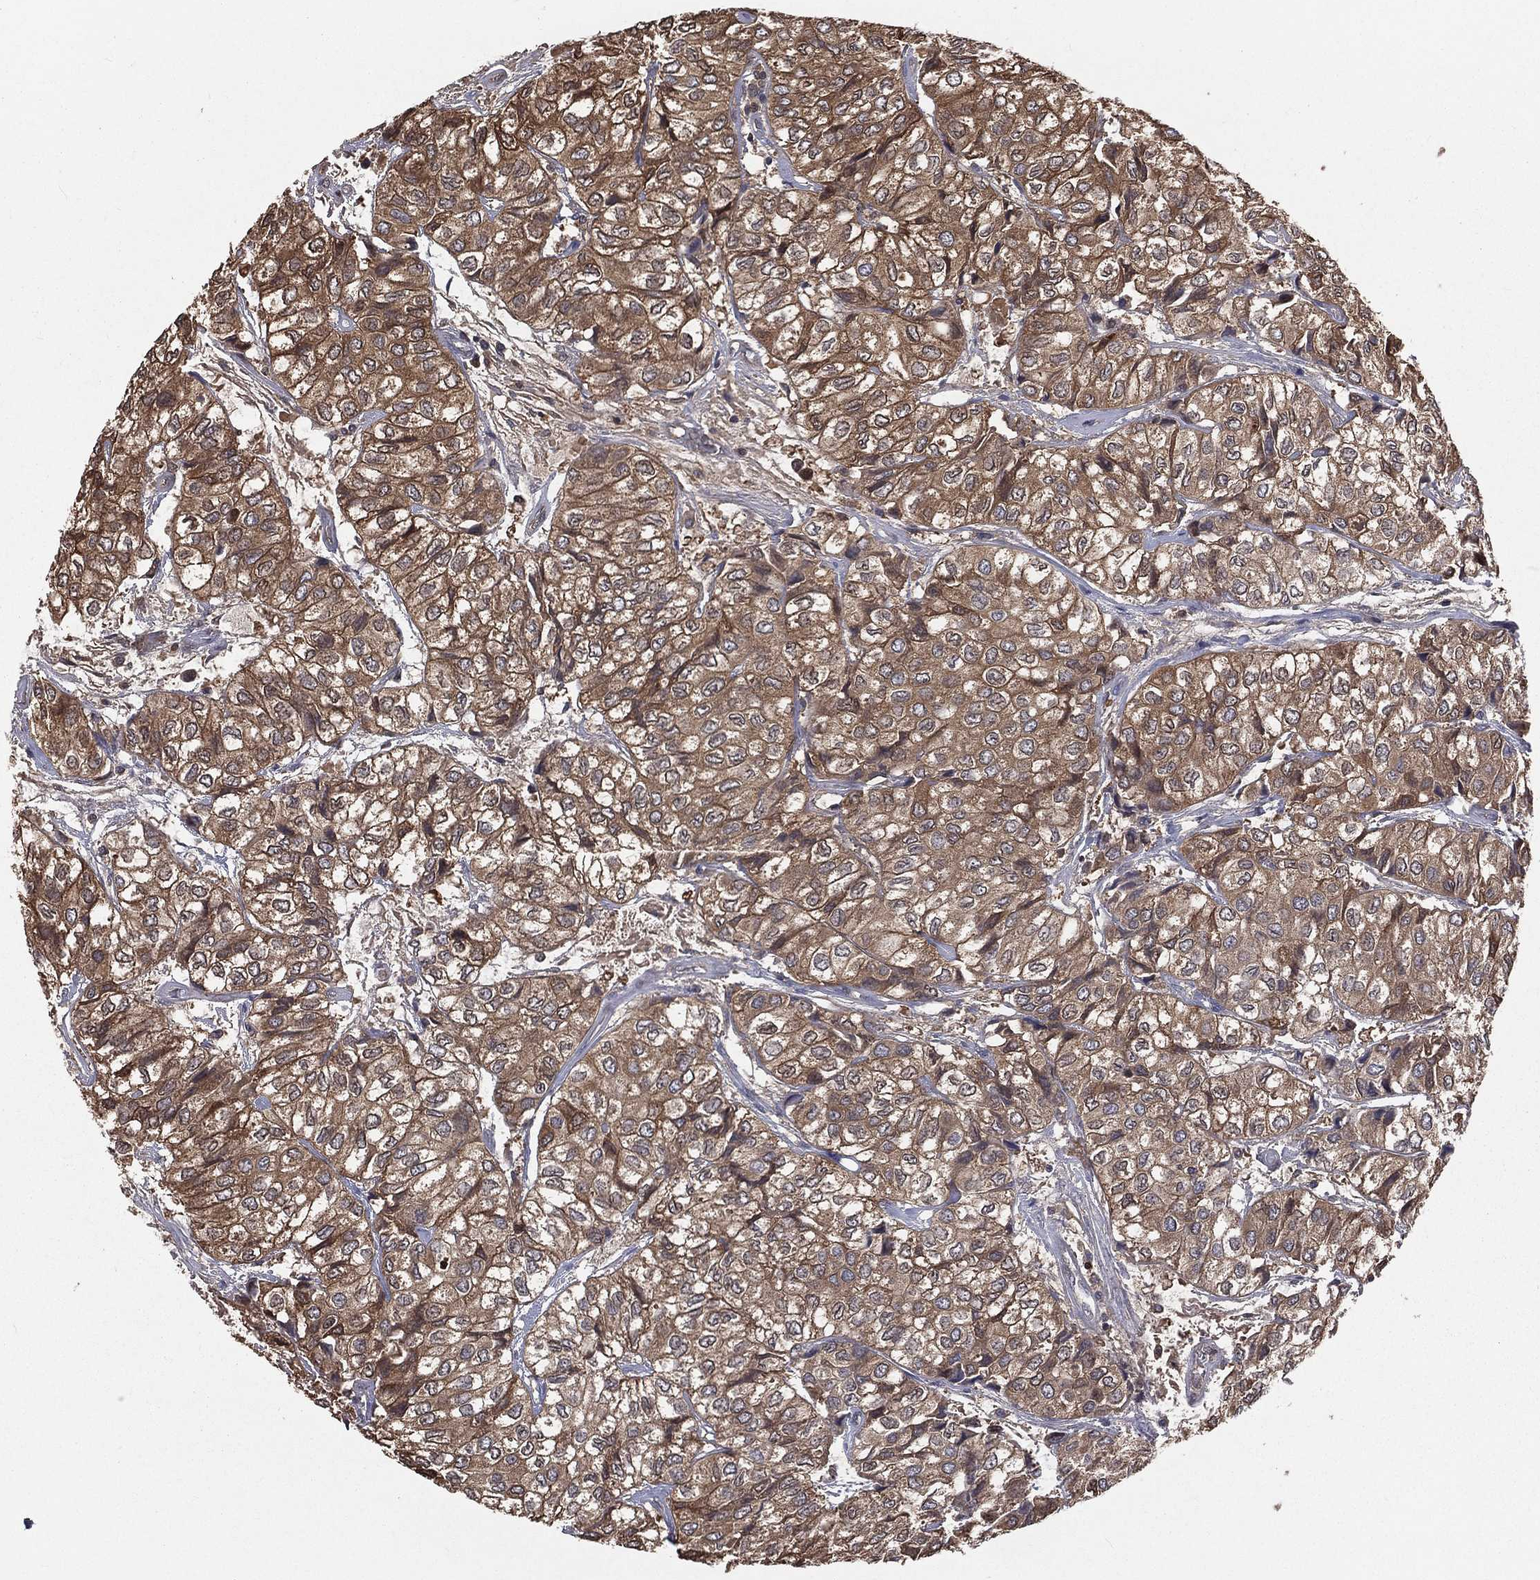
{"staining": {"intensity": "moderate", "quantity": ">75%", "location": "cytoplasmic/membranous"}, "tissue": "urothelial cancer", "cell_type": "Tumor cells", "image_type": "cancer", "snomed": [{"axis": "morphology", "description": "Urothelial carcinoma, High grade"}, {"axis": "topography", "description": "Urinary bladder"}], "caption": "Moderate cytoplasmic/membranous positivity for a protein is seen in approximately >75% of tumor cells of urothelial cancer using IHC.", "gene": "TBC1D2", "patient": {"sex": "male", "age": 73}}